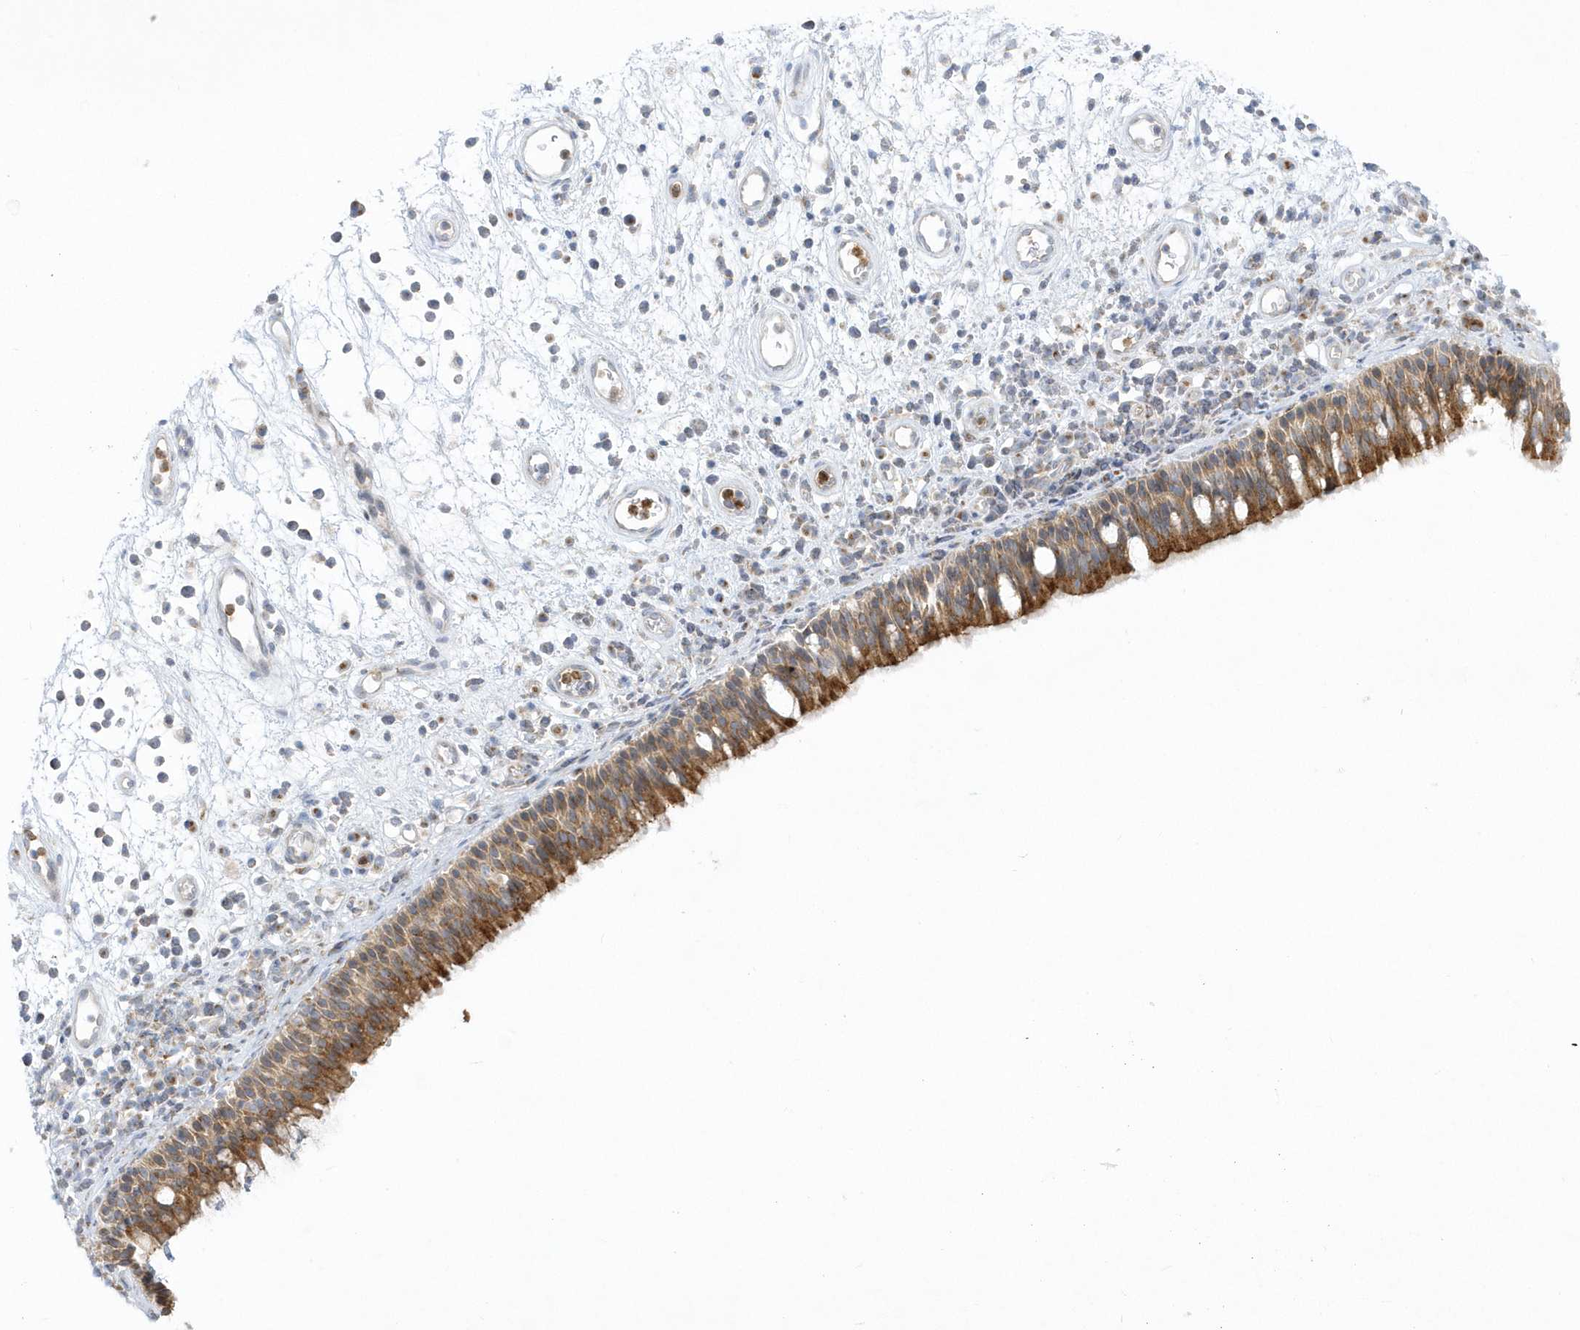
{"staining": {"intensity": "strong", "quantity": ">75%", "location": "cytoplasmic/membranous"}, "tissue": "nasopharynx", "cell_type": "Respiratory epithelial cells", "image_type": "normal", "snomed": [{"axis": "morphology", "description": "Normal tissue, NOS"}, {"axis": "morphology", "description": "Inflammation, NOS"}, {"axis": "morphology", "description": "Malignant melanoma, Metastatic site"}, {"axis": "topography", "description": "Nasopharynx"}], "caption": "Benign nasopharynx was stained to show a protein in brown. There is high levels of strong cytoplasmic/membranous expression in about >75% of respiratory epithelial cells.", "gene": "DNAJC18", "patient": {"sex": "male", "age": 70}}